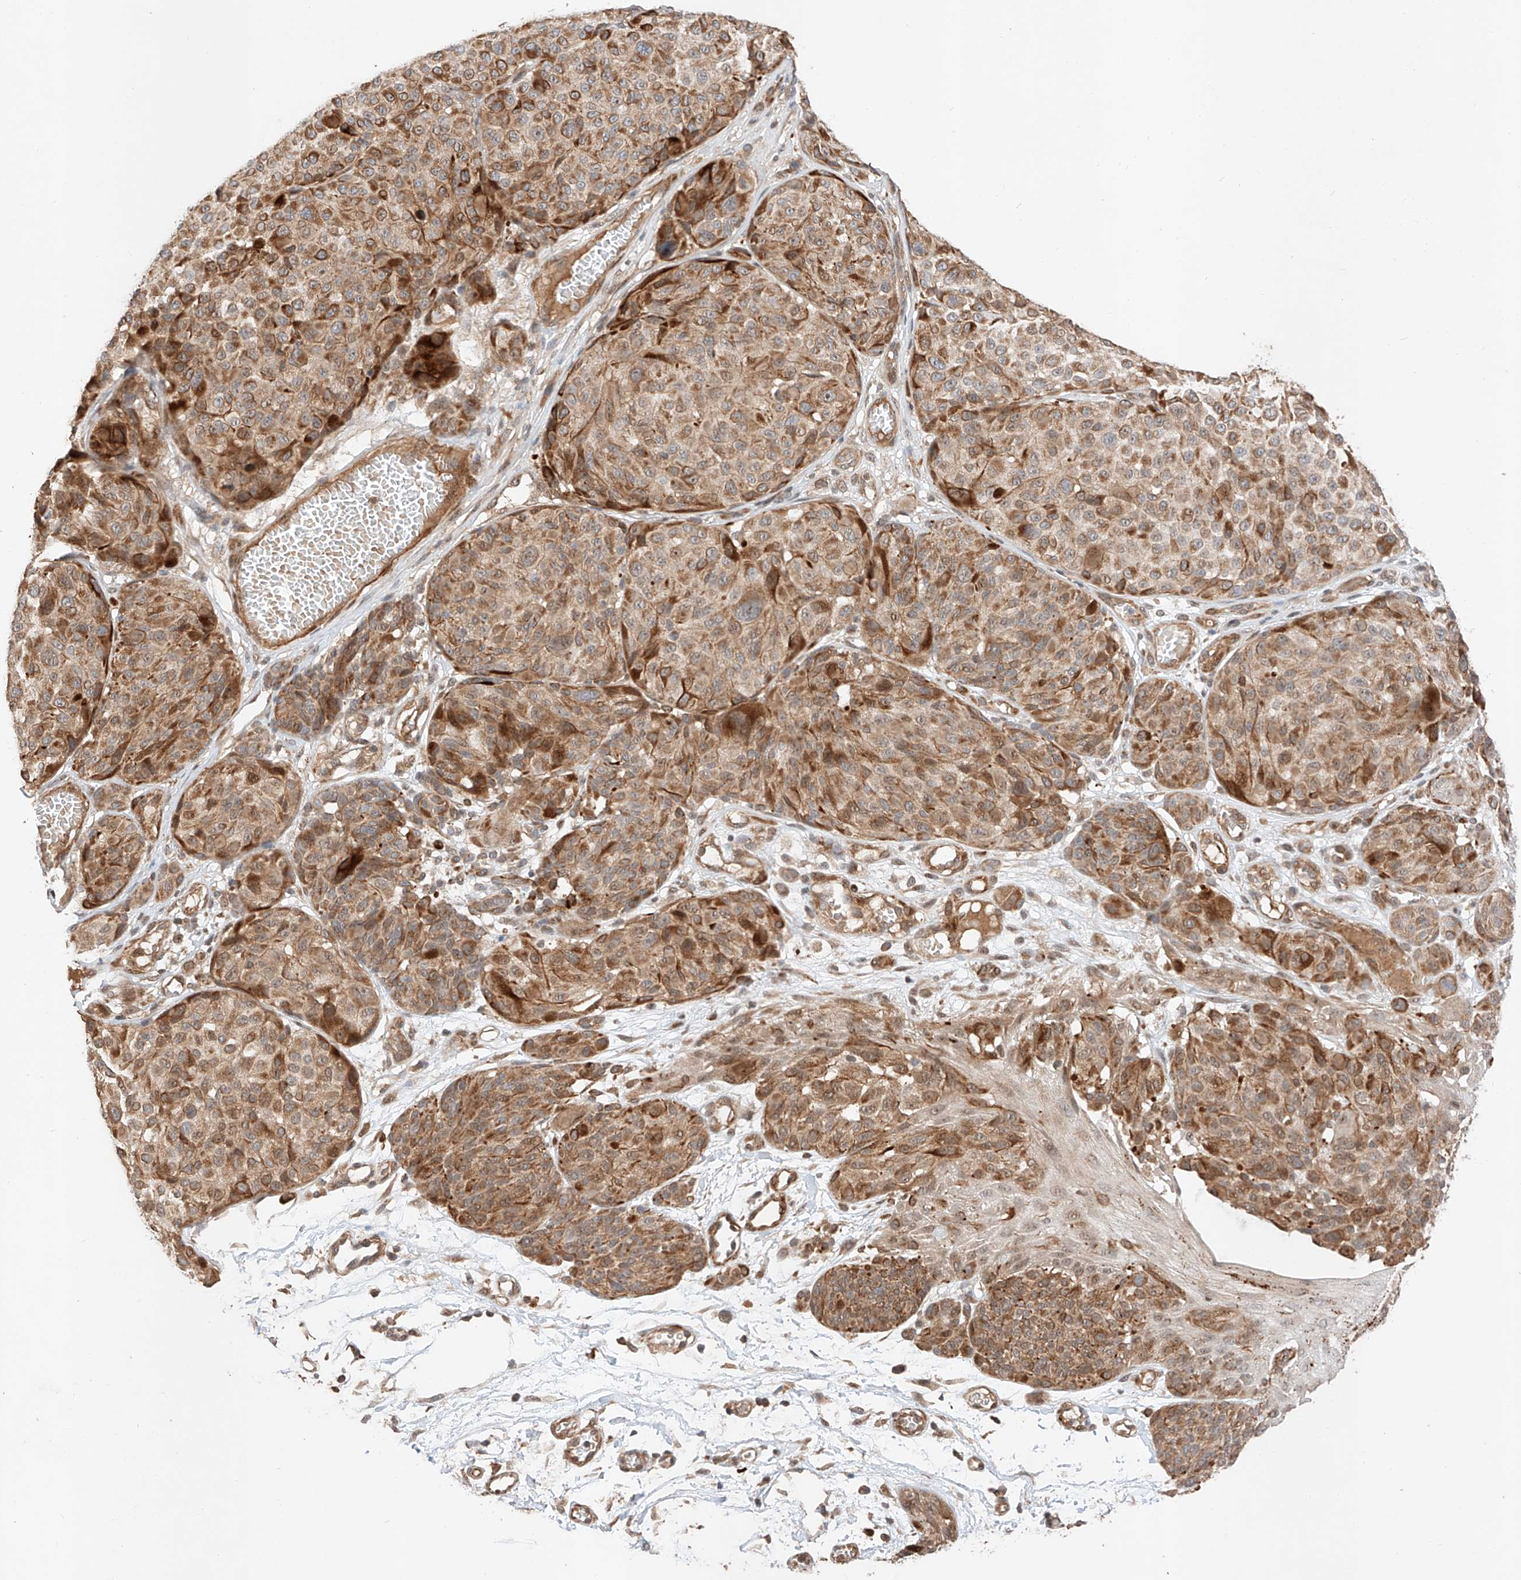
{"staining": {"intensity": "moderate", "quantity": ">75%", "location": "cytoplasmic/membranous"}, "tissue": "melanoma", "cell_type": "Tumor cells", "image_type": "cancer", "snomed": [{"axis": "morphology", "description": "Malignant melanoma, NOS"}, {"axis": "topography", "description": "Skin"}], "caption": "Immunohistochemical staining of malignant melanoma reveals medium levels of moderate cytoplasmic/membranous expression in about >75% of tumor cells.", "gene": "RAB23", "patient": {"sex": "male", "age": 83}}